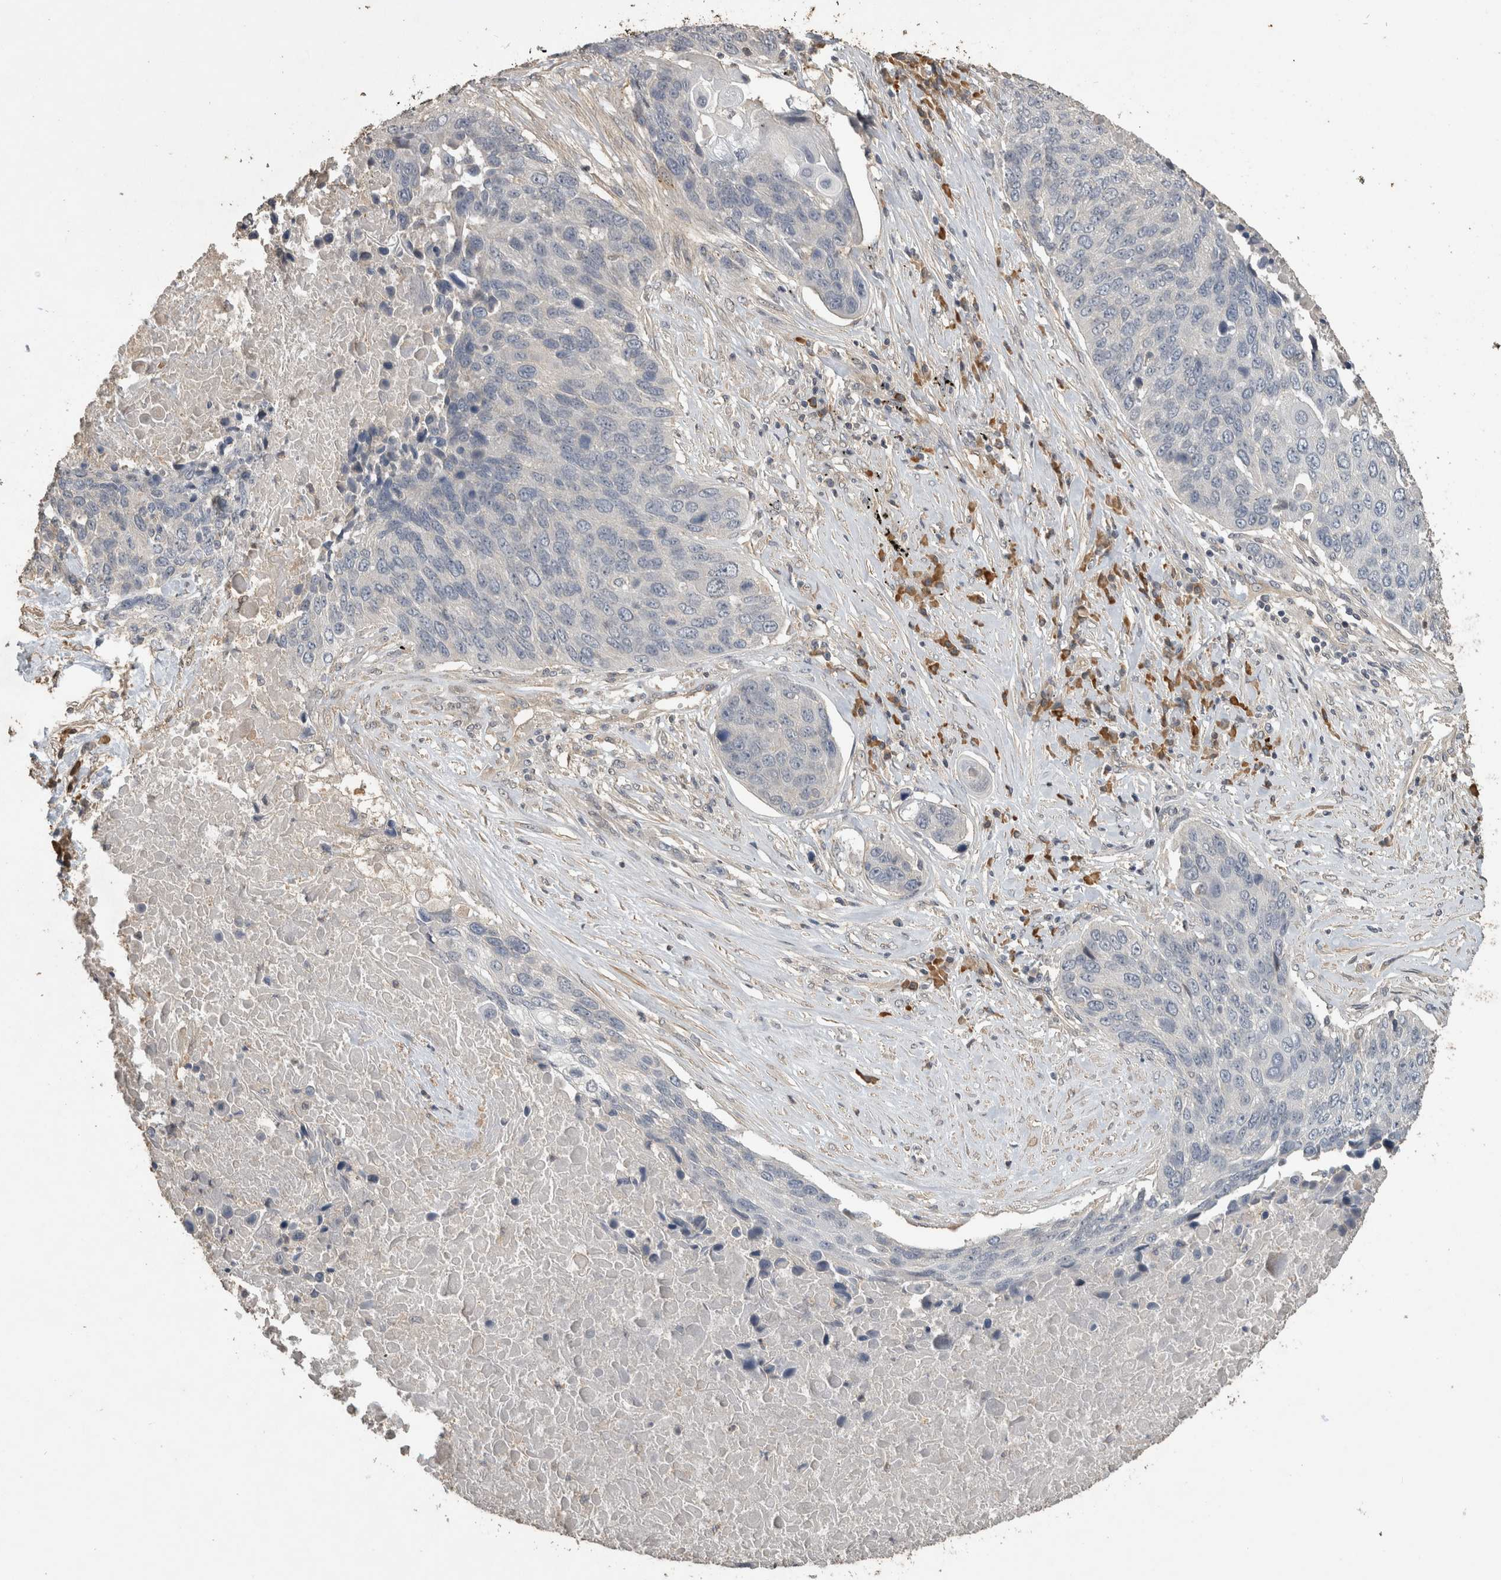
{"staining": {"intensity": "negative", "quantity": "none", "location": "none"}, "tissue": "lung cancer", "cell_type": "Tumor cells", "image_type": "cancer", "snomed": [{"axis": "morphology", "description": "Squamous cell carcinoma, NOS"}, {"axis": "topography", "description": "Lung"}], "caption": "Immunohistochemical staining of human lung squamous cell carcinoma displays no significant positivity in tumor cells.", "gene": "RHPN1", "patient": {"sex": "male", "age": 66}}